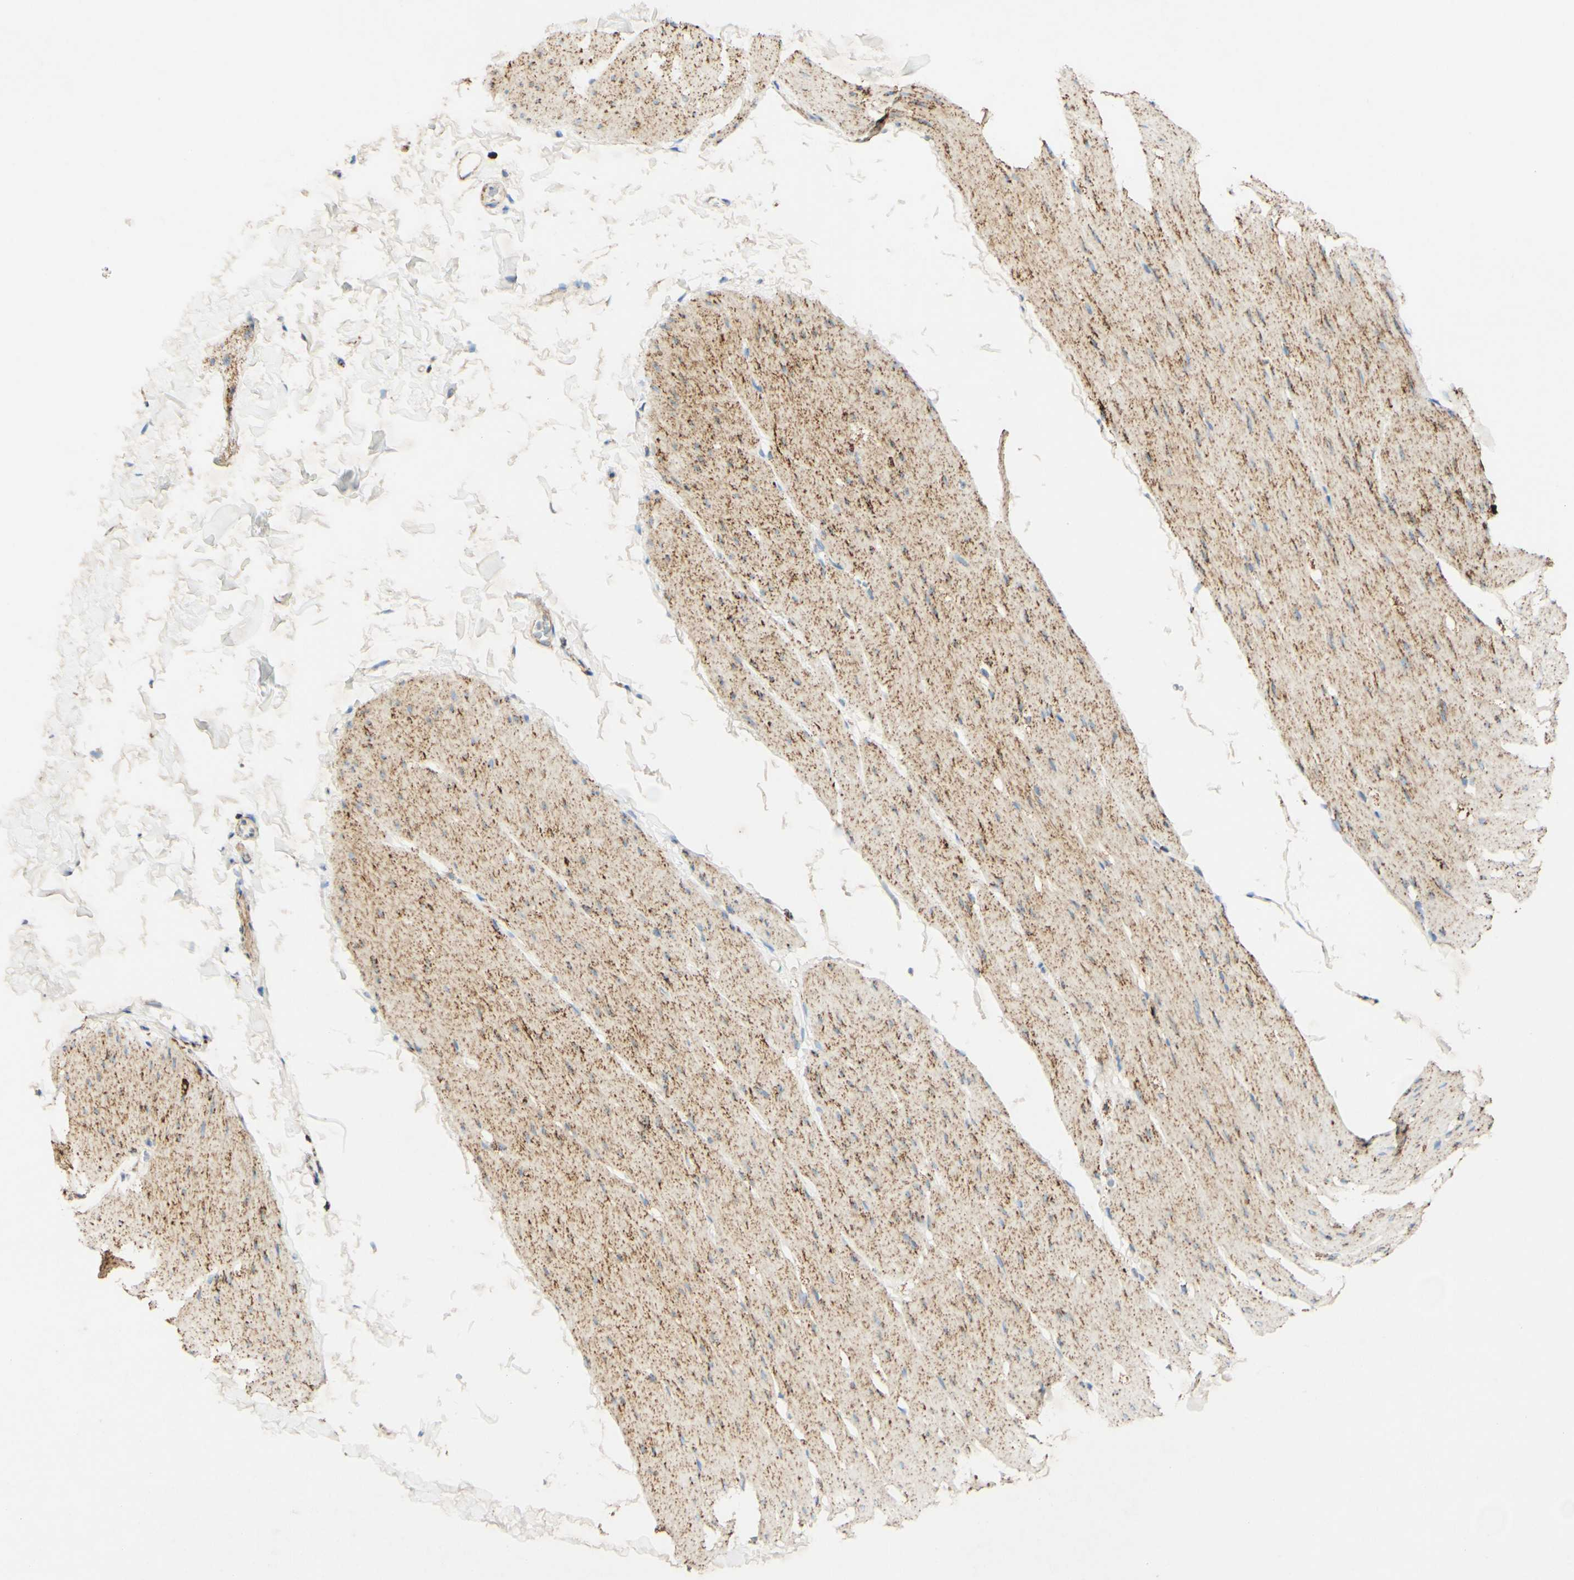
{"staining": {"intensity": "moderate", "quantity": "25%-75%", "location": "cytoplasmic/membranous"}, "tissue": "smooth muscle", "cell_type": "Smooth muscle cells", "image_type": "normal", "snomed": [{"axis": "morphology", "description": "Normal tissue, NOS"}, {"axis": "topography", "description": "Smooth muscle"}, {"axis": "topography", "description": "Colon"}], "caption": "This is a micrograph of immunohistochemistry staining of benign smooth muscle, which shows moderate expression in the cytoplasmic/membranous of smooth muscle cells.", "gene": "OXCT1", "patient": {"sex": "male", "age": 67}}